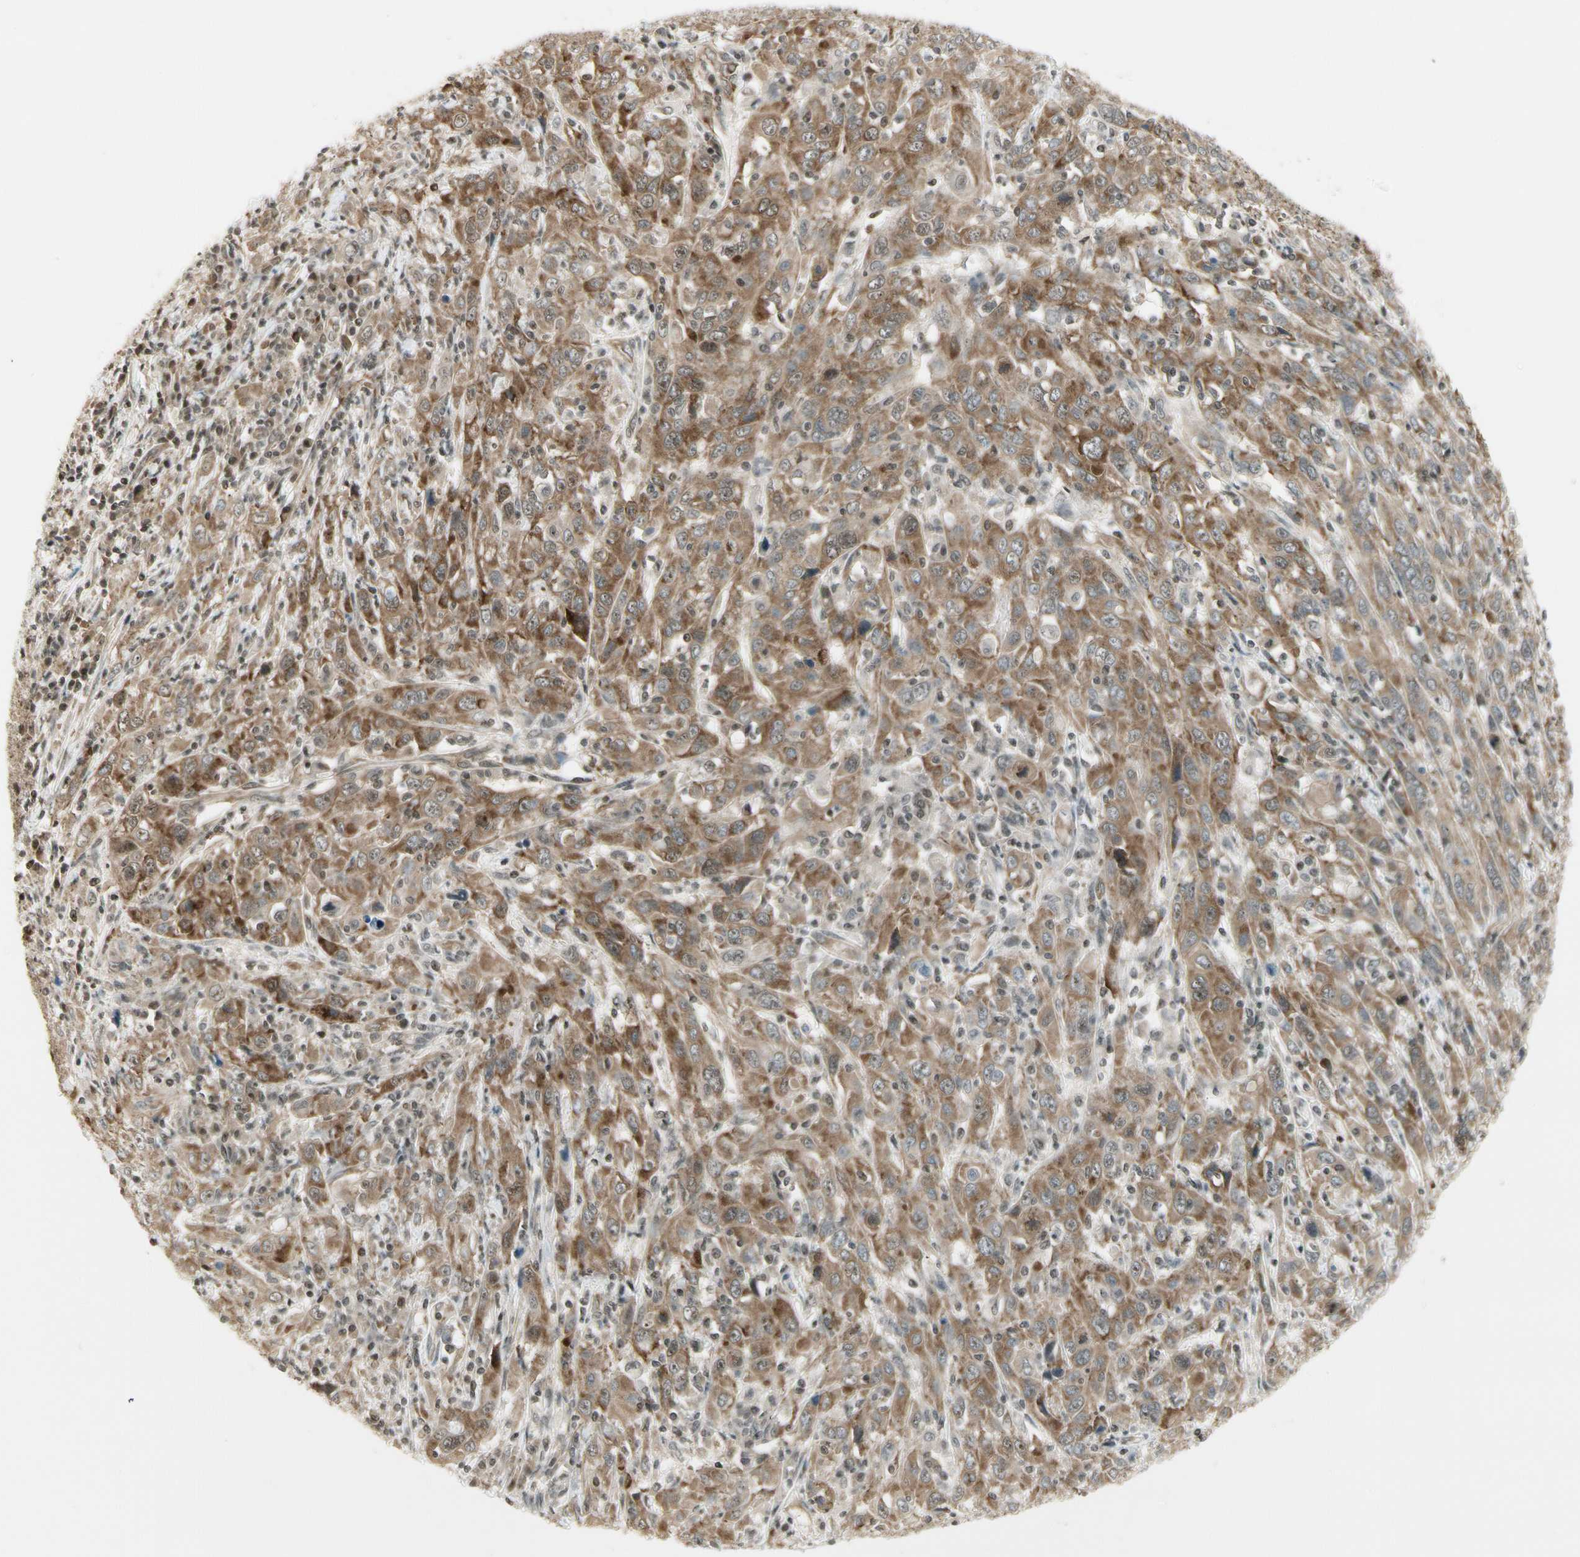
{"staining": {"intensity": "moderate", "quantity": "25%-75%", "location": "cytoplasmic/membranous"}, "tissue": "cervical cancer", "cell_type": "Tumor cells", "image_type": "cancer", "snomed": [{"axis": "morphology", "description": "Squamous cell carcinoma, NOS"}, {"axis": "topography", "description": "Cervix"}], "caption": "About 25%-75% of tumor cells in human cervical squamous cell carcinoma demonstrate moderate cytoplasmic/membranous protein expression as visualized by brown immunohistochemical staining.", "gene": "SMN2", "patient": {"sex": "female", "age": 46}}